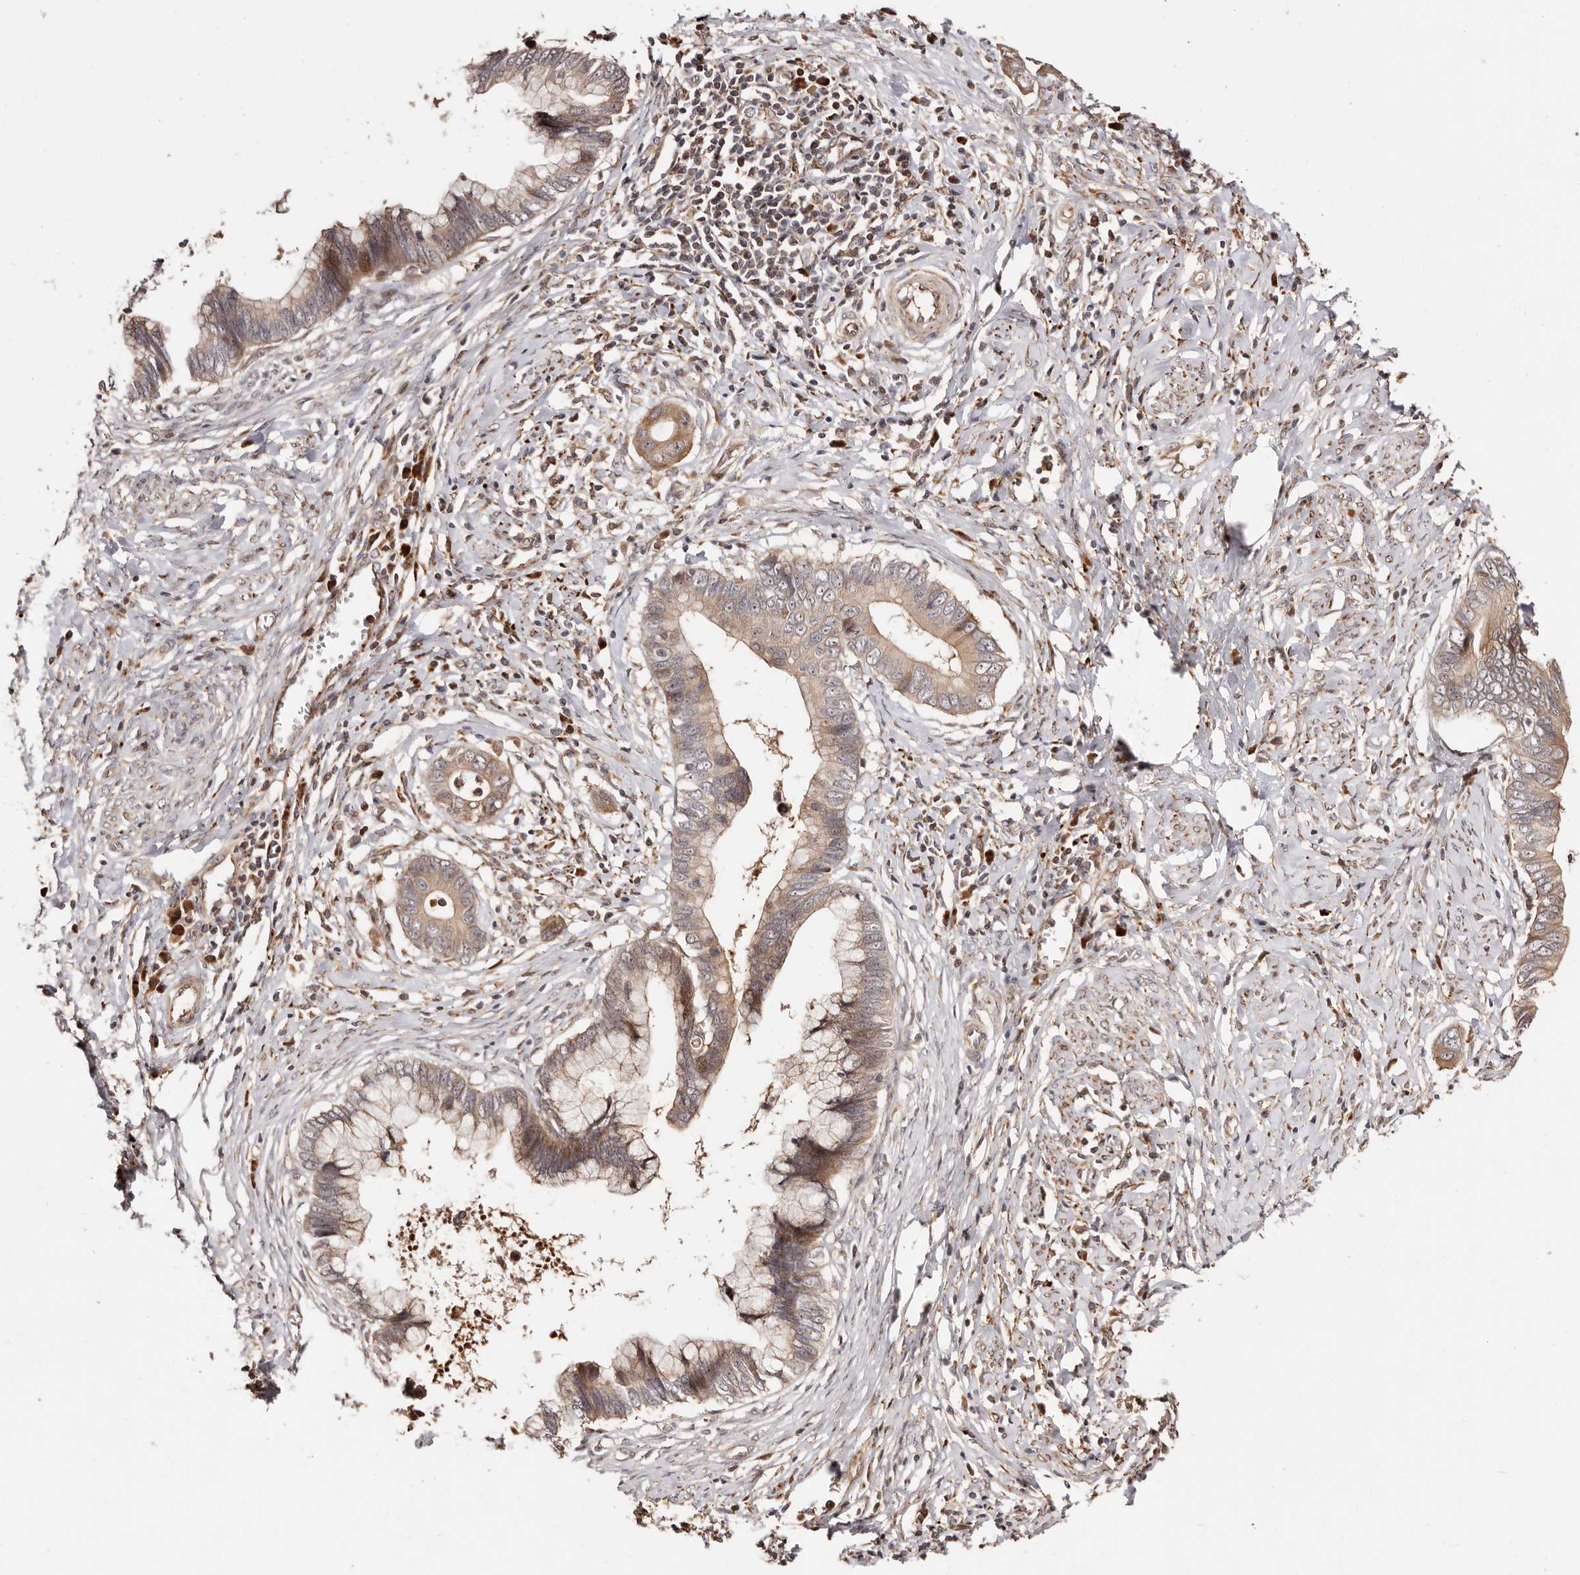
{"staining": {"intensity": "moderate", "quantity": ">75%", "location": "cytoplasmic/membranous"}, "tissue": "cervical cancer", "cell_type": "Tumor cells", "image_type": "cancer", "snomed": [{"axis": "morphology", "description": "Adenocarcinoma, NOS"}, {"axis": "topography", "description": "Cervix"}], "caption": "A brown stain labels moderate cytoplasmic/membranous staining of a protein in cervical cancer (adenocarcinoma) tumor cells.", "gene": "PTPN22", "patient": {"sex": "female", "age": 44}}